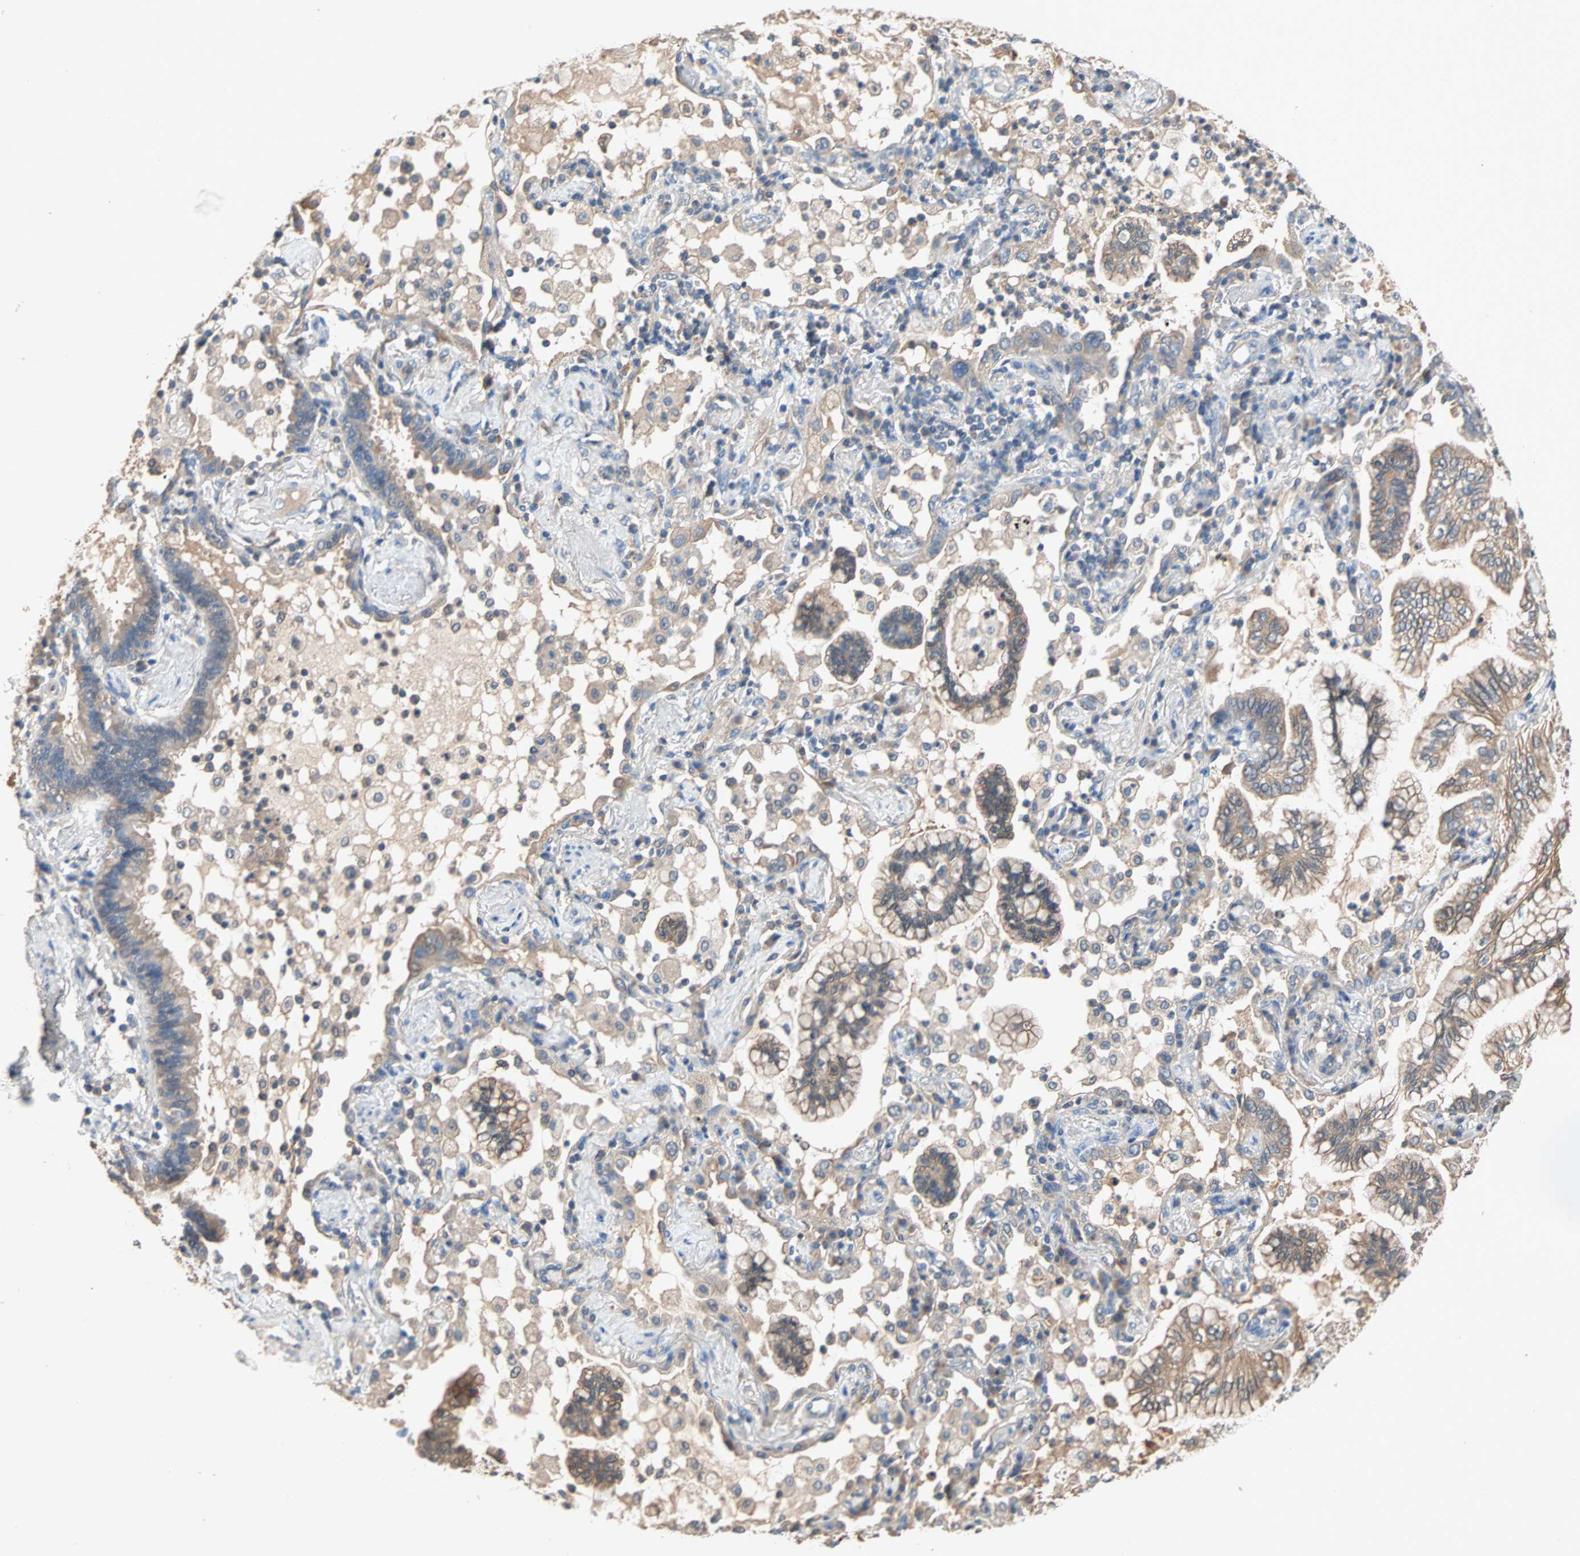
{"staining": {"intensity": "moderate", "quantity": ">75%", "location": "cytoplasmic/membranous"}, "tissue": "lung cancer", "cell_type": "Tumor cells", "image_type": "cancer", "snomed": [{"axis": "morphology", "description": "Normal tissue, NOS"}, {"axis": "morphology", "description": "Adenocarcinoma, NOS"}, {"axis": "topography", "description": "Bronchus"}, {"axis": "topography", "description": "Lung"}], "caption": "Immunohistochemistry (IHC) image of neoplastic tissue: human lung cancer stained using immunohistochemistry demonstrates medium levels of moderate protein expression localized specifically in the cytoplasmic/membranous of tumor cells, appearing as a cytoplasmic/membranous brown color.", "gene": "ADAP1", "patient": {"sex": "female", "age": 70}}